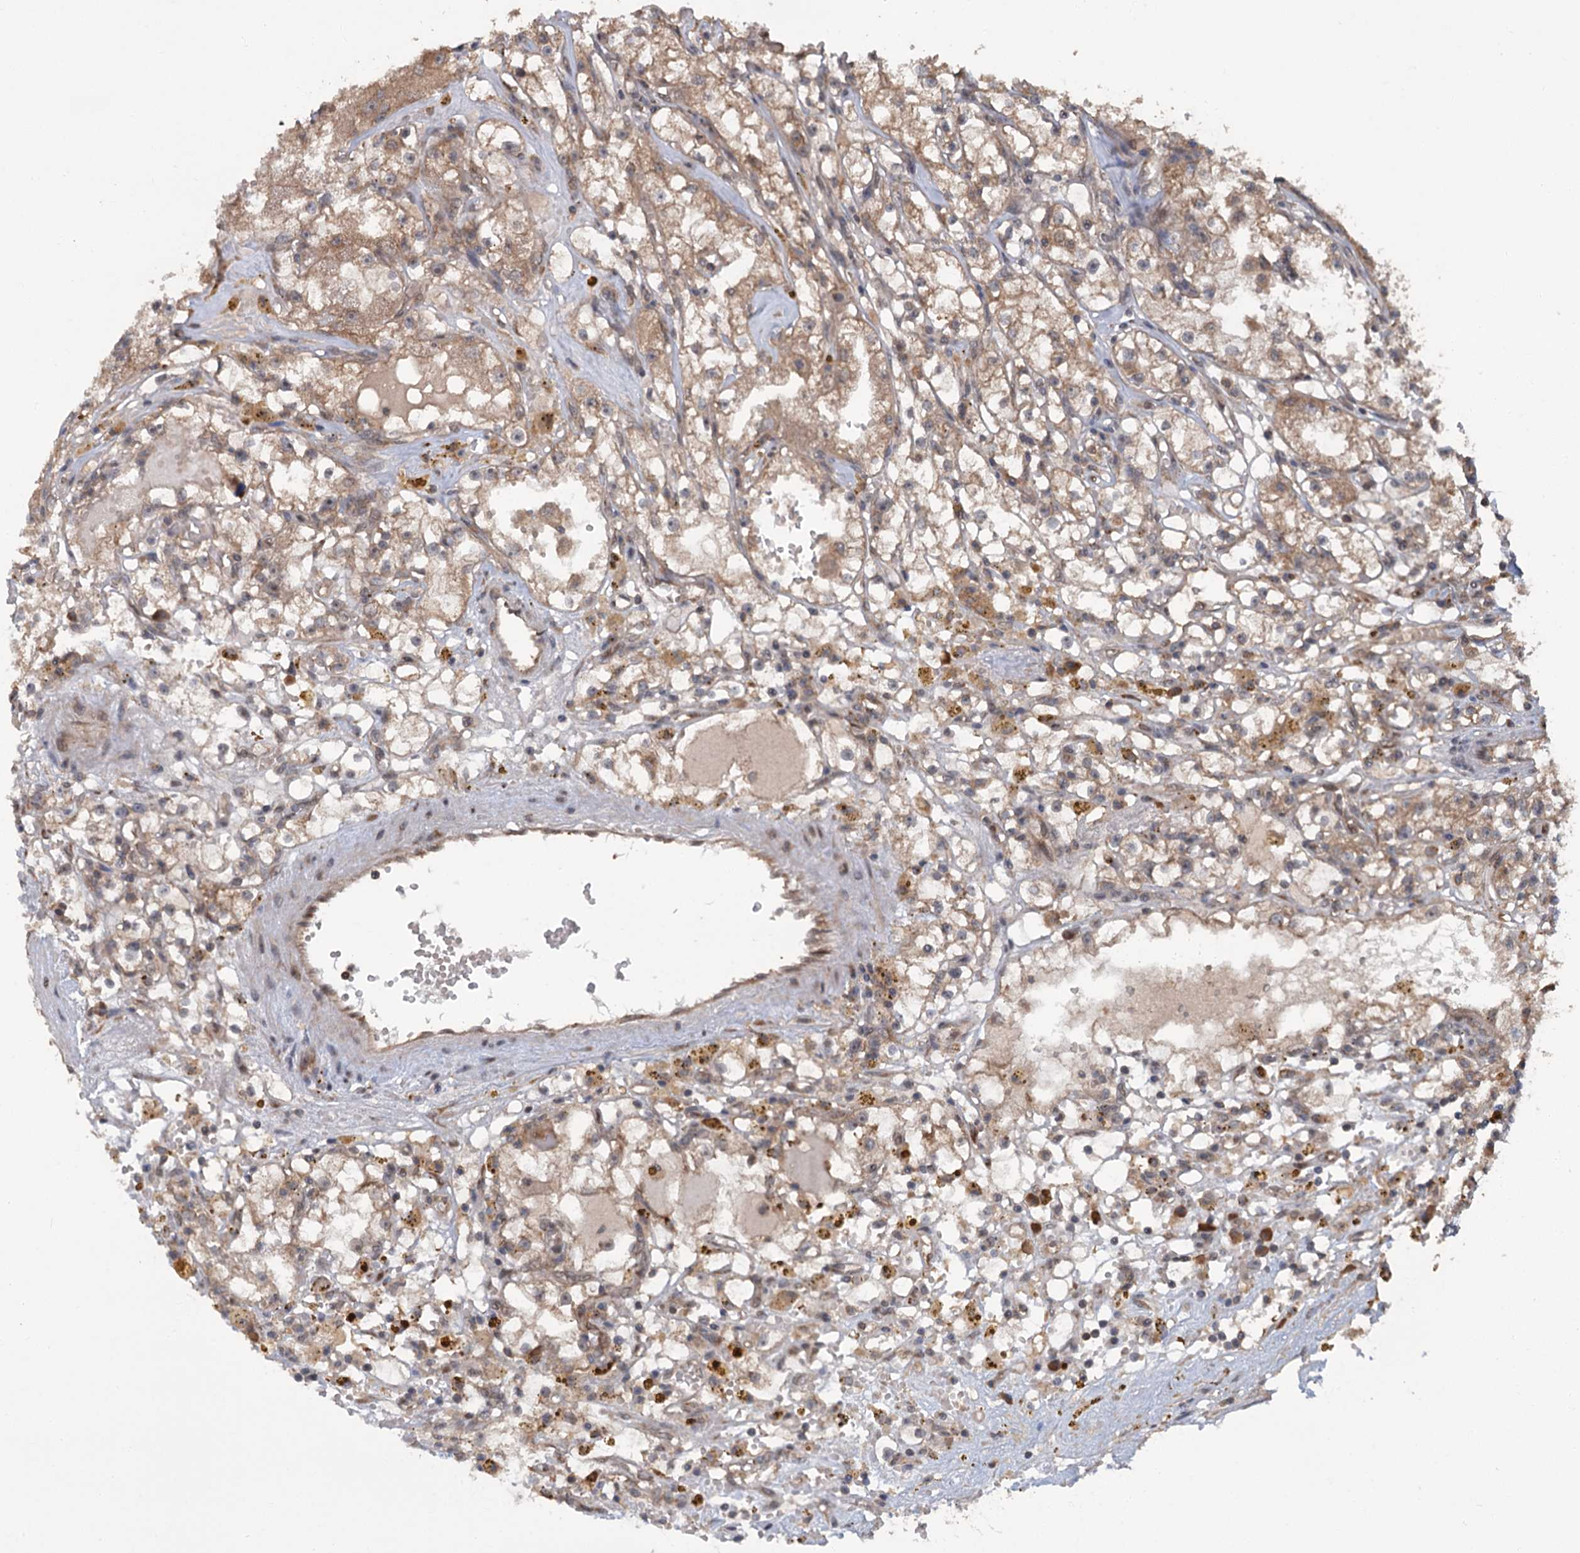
{"staining": {"intensity": "weak", "quantity": ">75%", "location": "cytoplasmic/membranous"}, "tissue": "renal cancer", "cell_type": "Tumor cells", "image_type": "cancer", "snomed": [{"axis": "morphology", "description": "Adenocarcinoma, NOS"}, {"axis": "topography", "description": "Kidney"}], "caption": "Renal adenocarcinoma stained for a protein displays weak cytoplasmic/membranous positivity in tumor cells.", "gene": "KANSL2", "patient": {"sex": "male", "age": 56}}